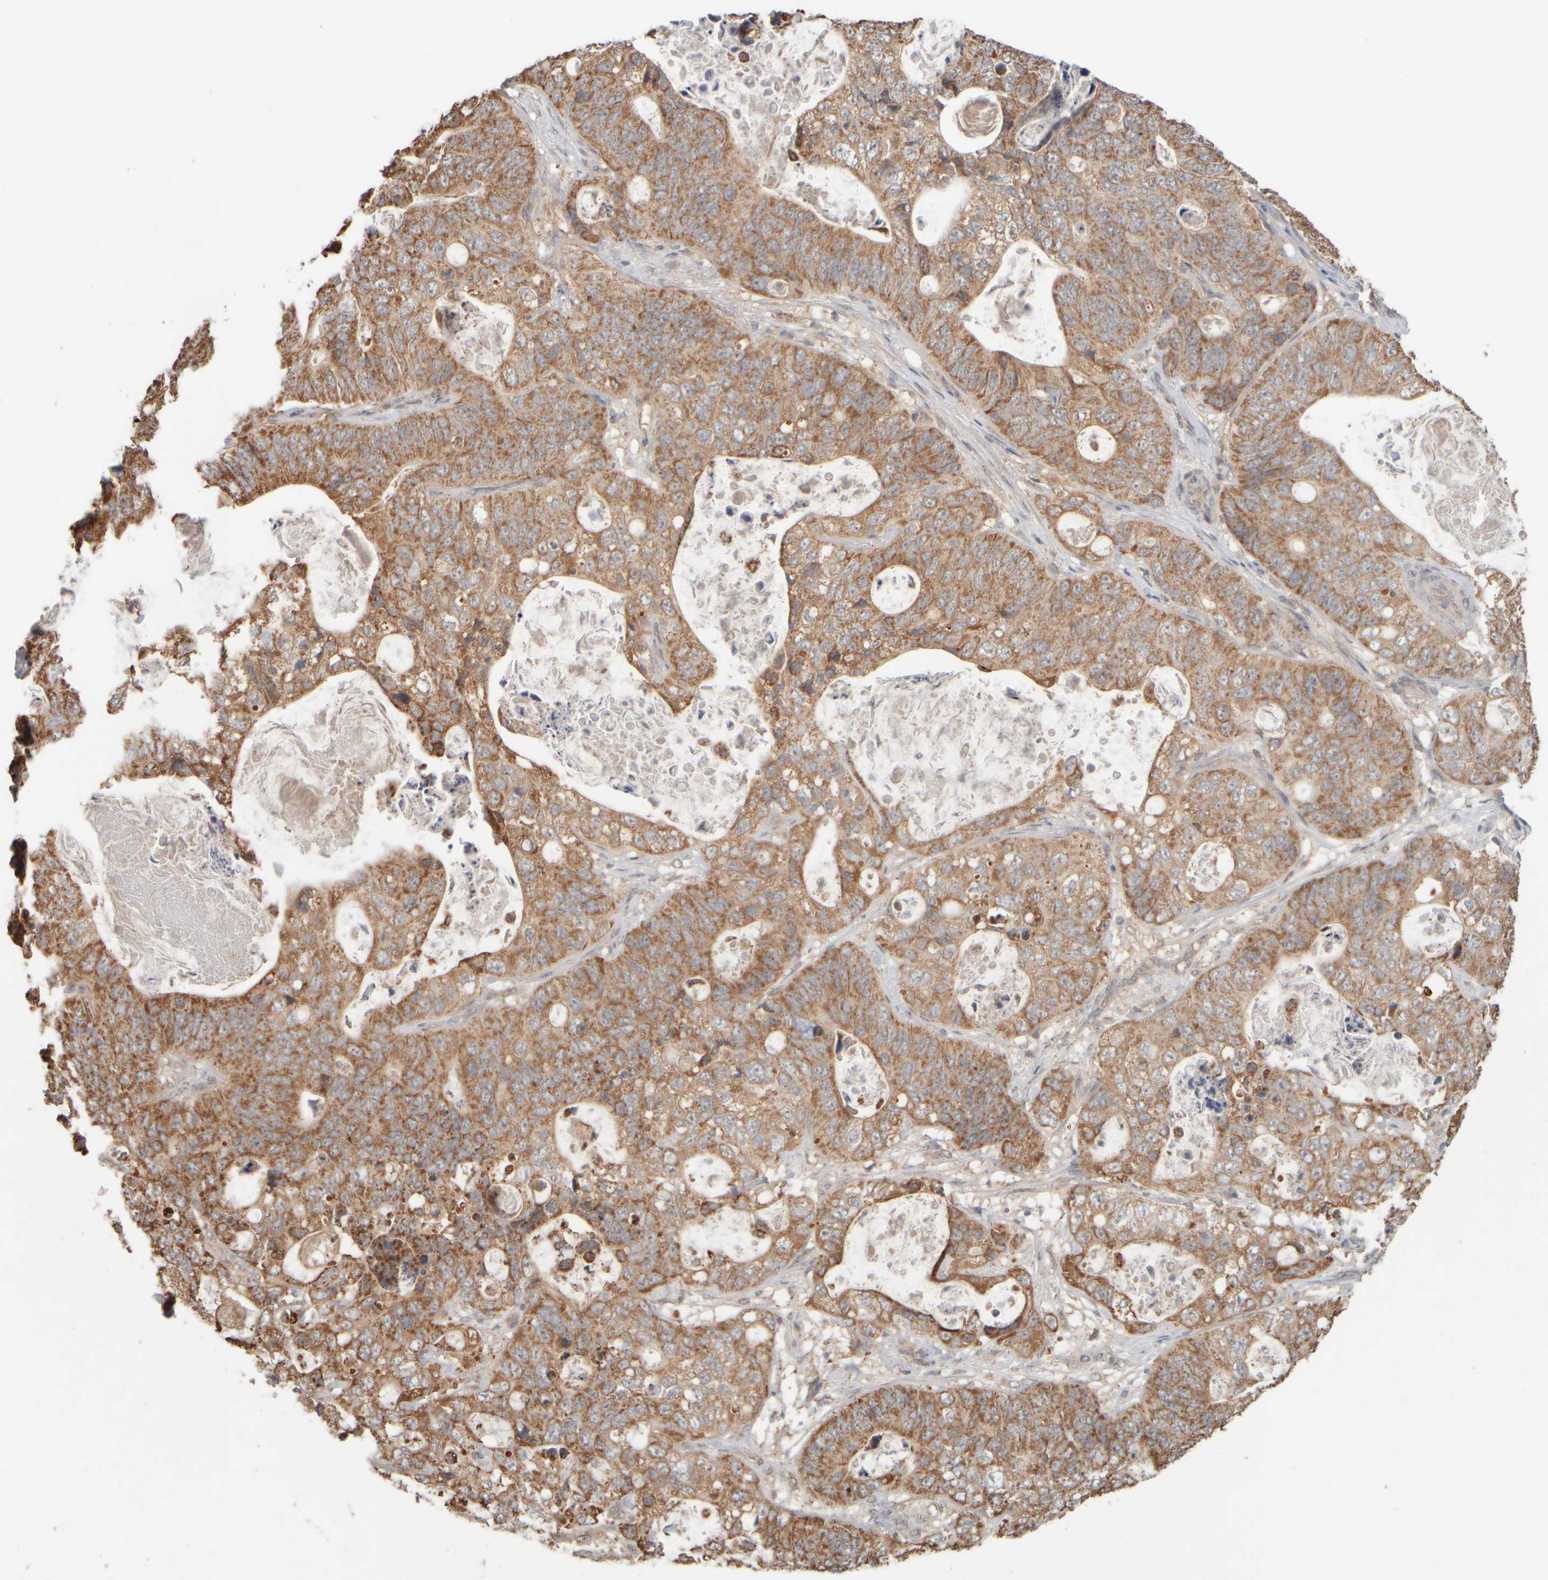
{"staining": {"intensity": "moderate", "quantity": ">75%", "location": "cytoplasmic/membranous"}, "tissue": "stomach cancer", "cell_type": "Tumor cells", "image_type": "cancer", "snomed": [{"axis": "morphology", "description": "Normal tissue, NOS"}, {"axis": "morphology", "description": "Adenocarcinoma, NOS"}, {"axis": "topography", "description": "Stomach"}], "caption": "The micrograph reveals a brown stain indicating the presence of a protein in the cytoplasmic/membranous of tumor cells in stomach cancer.", "gene": "EIF2B3", "patient": {"sex": "female", "age": 89}}